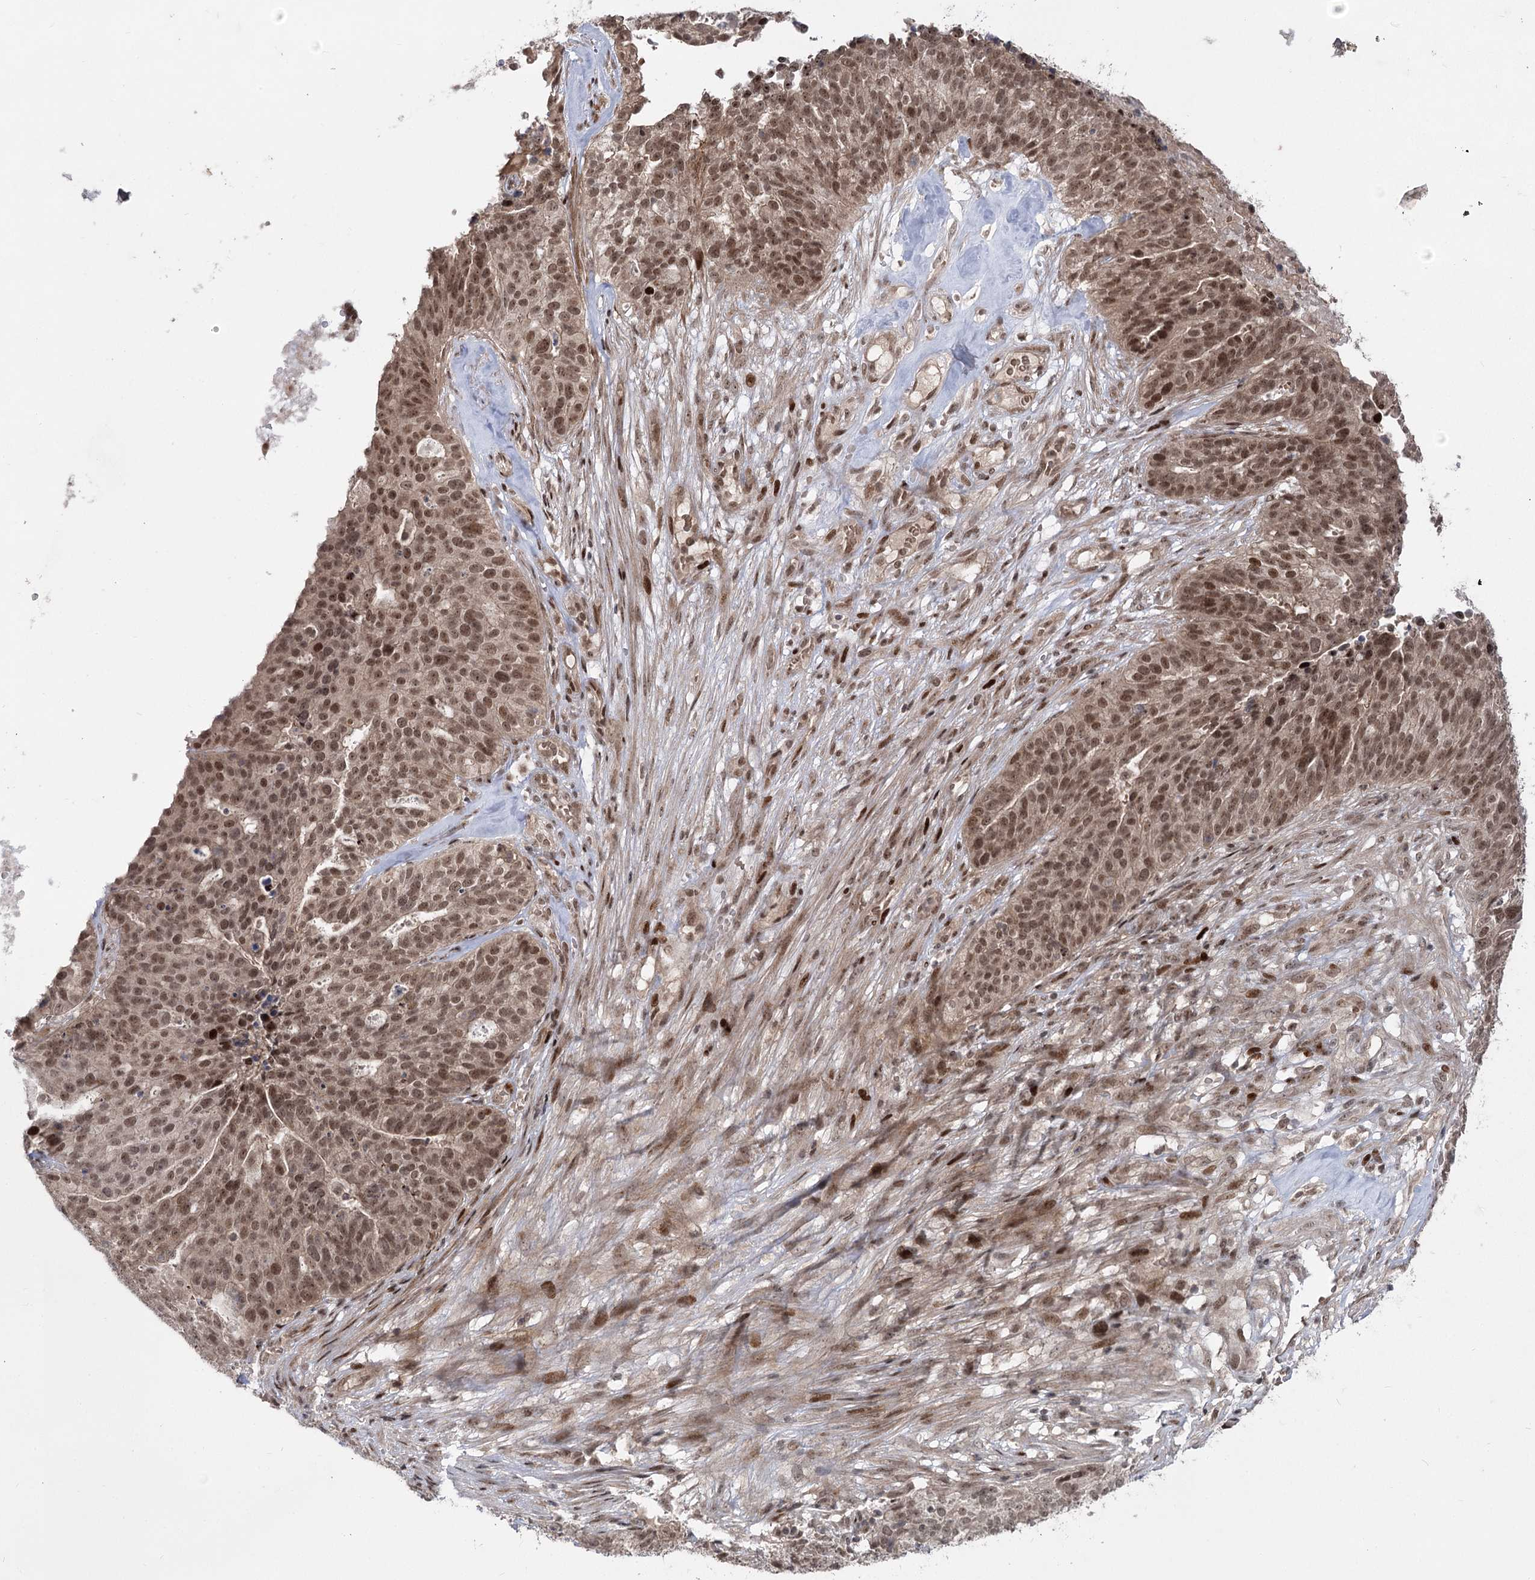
{"staining": {"intensity": "moderate", "quantity": ">75%", "location": "nuclear"}, "tissue": "ovarian cancer", "cell_type": "Tumor cells", "image_type": "cancer", "snomed": [{"axis": "morphology", "description": "Cystadenocarcinoma, serous, NOS"}, {"axis": "topography", "description": "Ovary"}], "caption": "Tumor cells exhibit moderate nuclear expression in approximately >75% of cells in ovarian cancer.", "gene": "HELQ", "patient": {"sex": "female", "age": 59}}